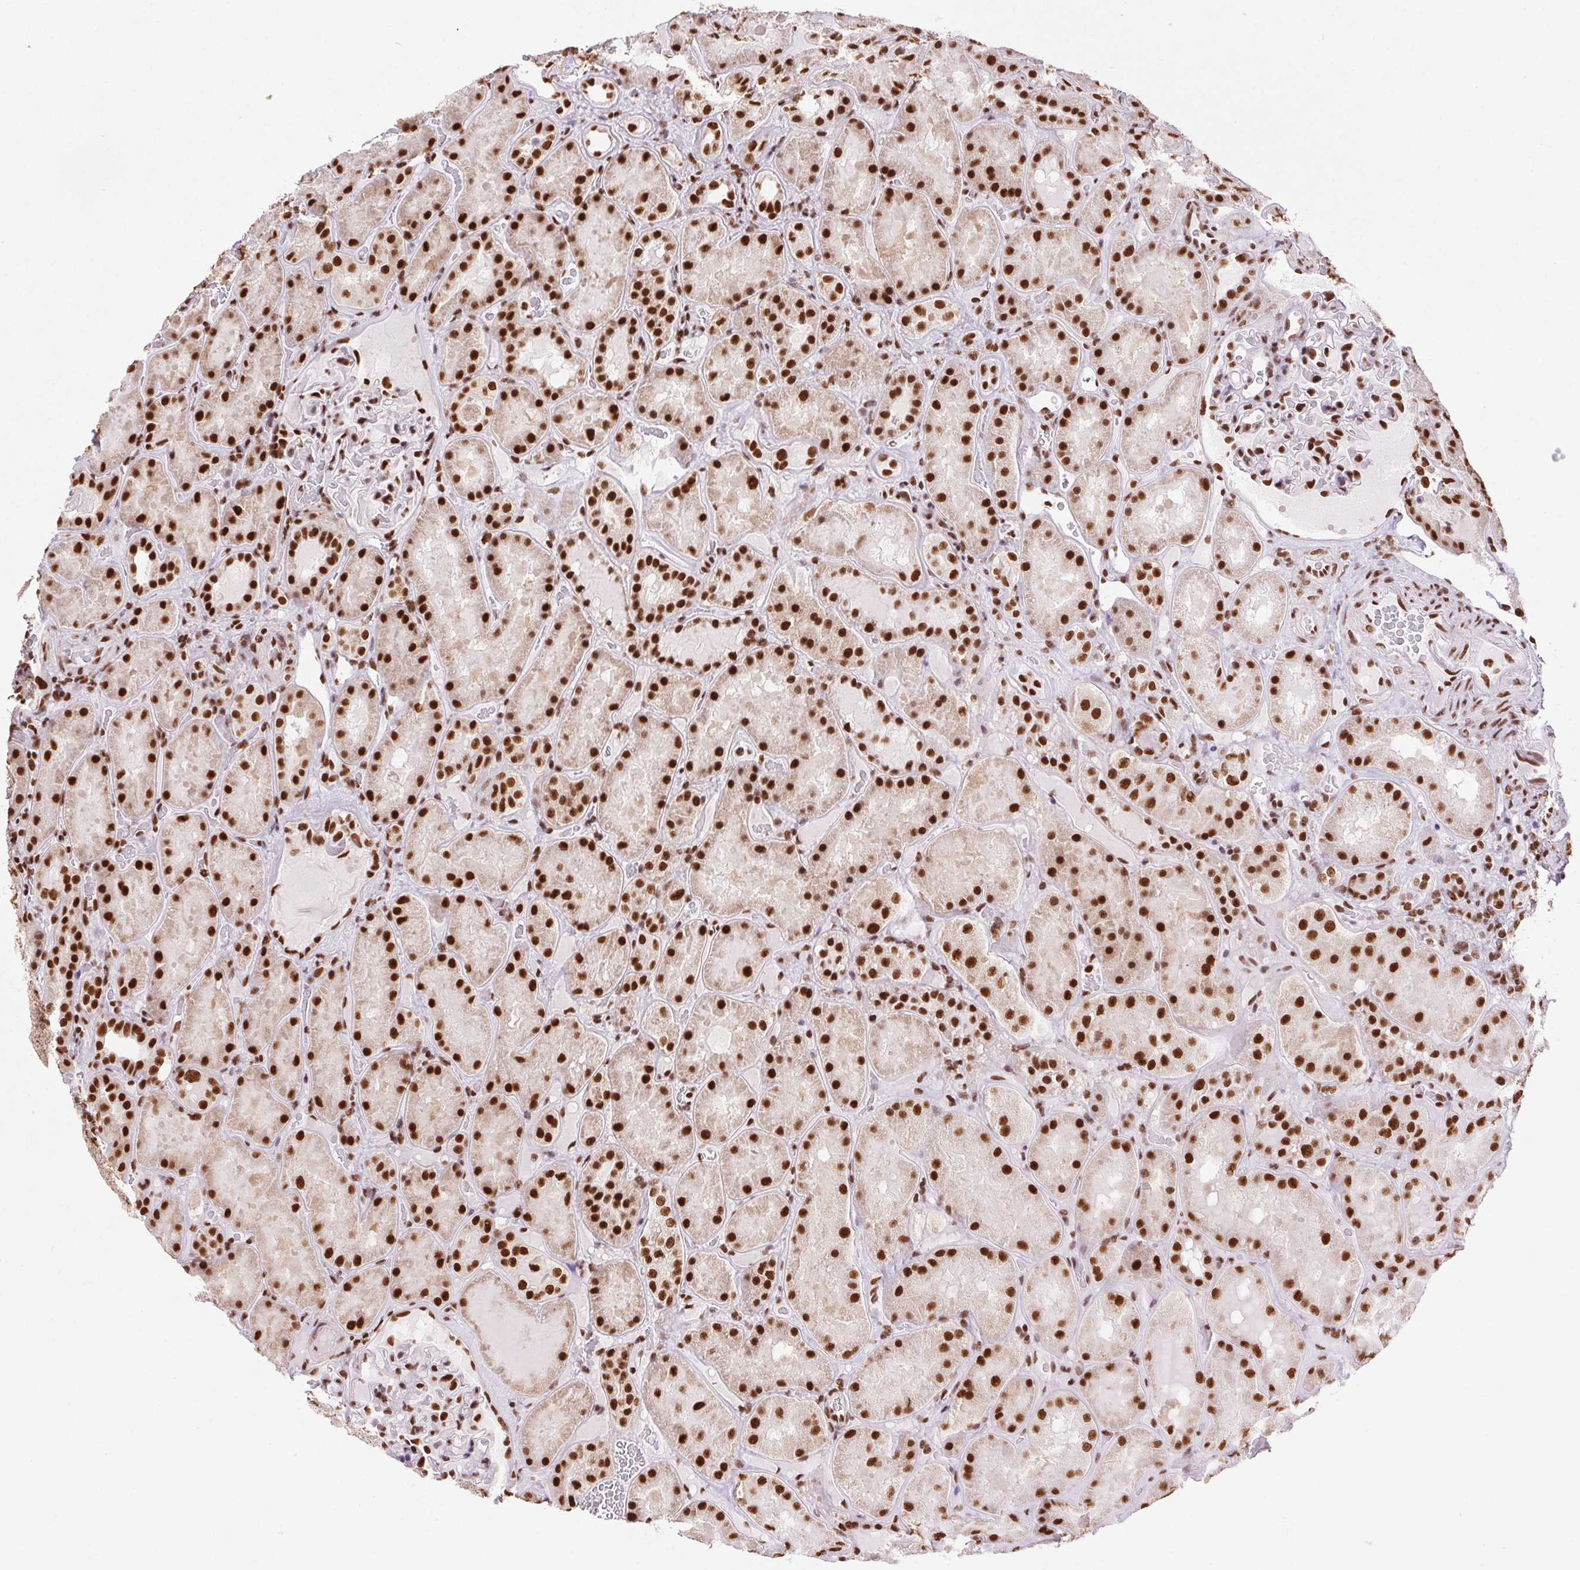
{"staining": {"intensity": "moderate", "quantity": ">75%", "location": "nuclear"}, "tissue": "kidney", "cell_type": "Cells in glomeruli", "image_type": "normal", "snomed": [{"axis": "morphology", "description": "Normal tissue, NOS"}, {"axis": "topography", "description": "Kidney"}], "caption": "Human kidney stained for a protein (brown) demonstrates moderate nuclear positive expression in about >75% of cells in glomeruli.", "gene": "ZNF207", "patient": {"sex": "male", "age": 73}}